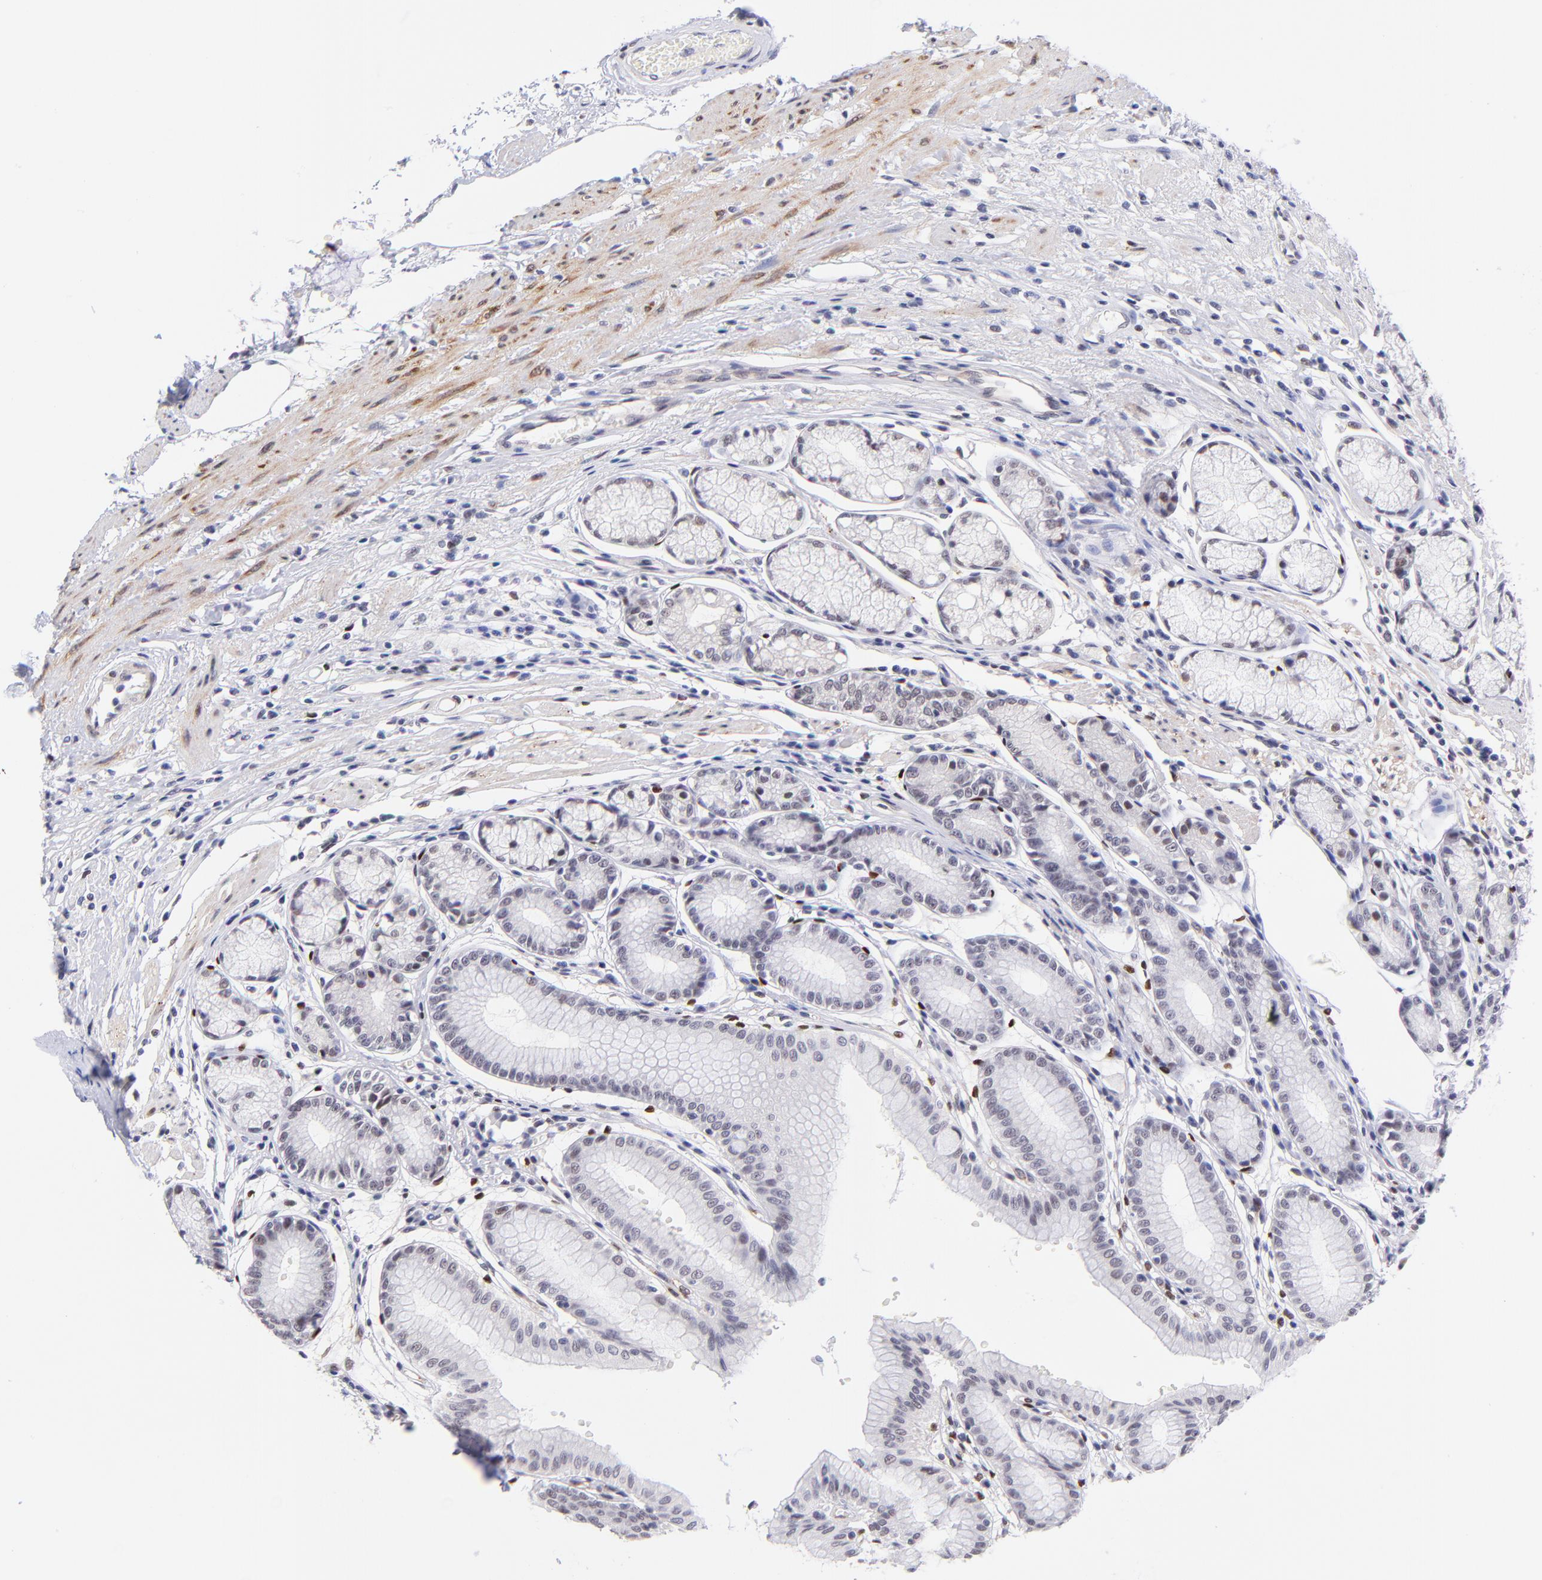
{"staining": {"intensity": "weak", "quantity": "25%-75%", "location": "nuclear"}, "tissue": "stomach", "cell_type": "Glandular cells", "image_type": "normal", "snomed": [{"axis": "morphology", "description": "Normal tissue, NOS"}, {"axis": "morphology", "description": "Inflammation, NOS"}, {"axis": "topography", "description": "Stomach, lower"}], "caption": "This histopathology image demonstrates immunohistochemistry staining of benign human stomach, with low weak nuclear staining in approximately 25%-75% of glandular cells.", "gene": "SOX6", "patient": {"sex": "male", "age": 59}}